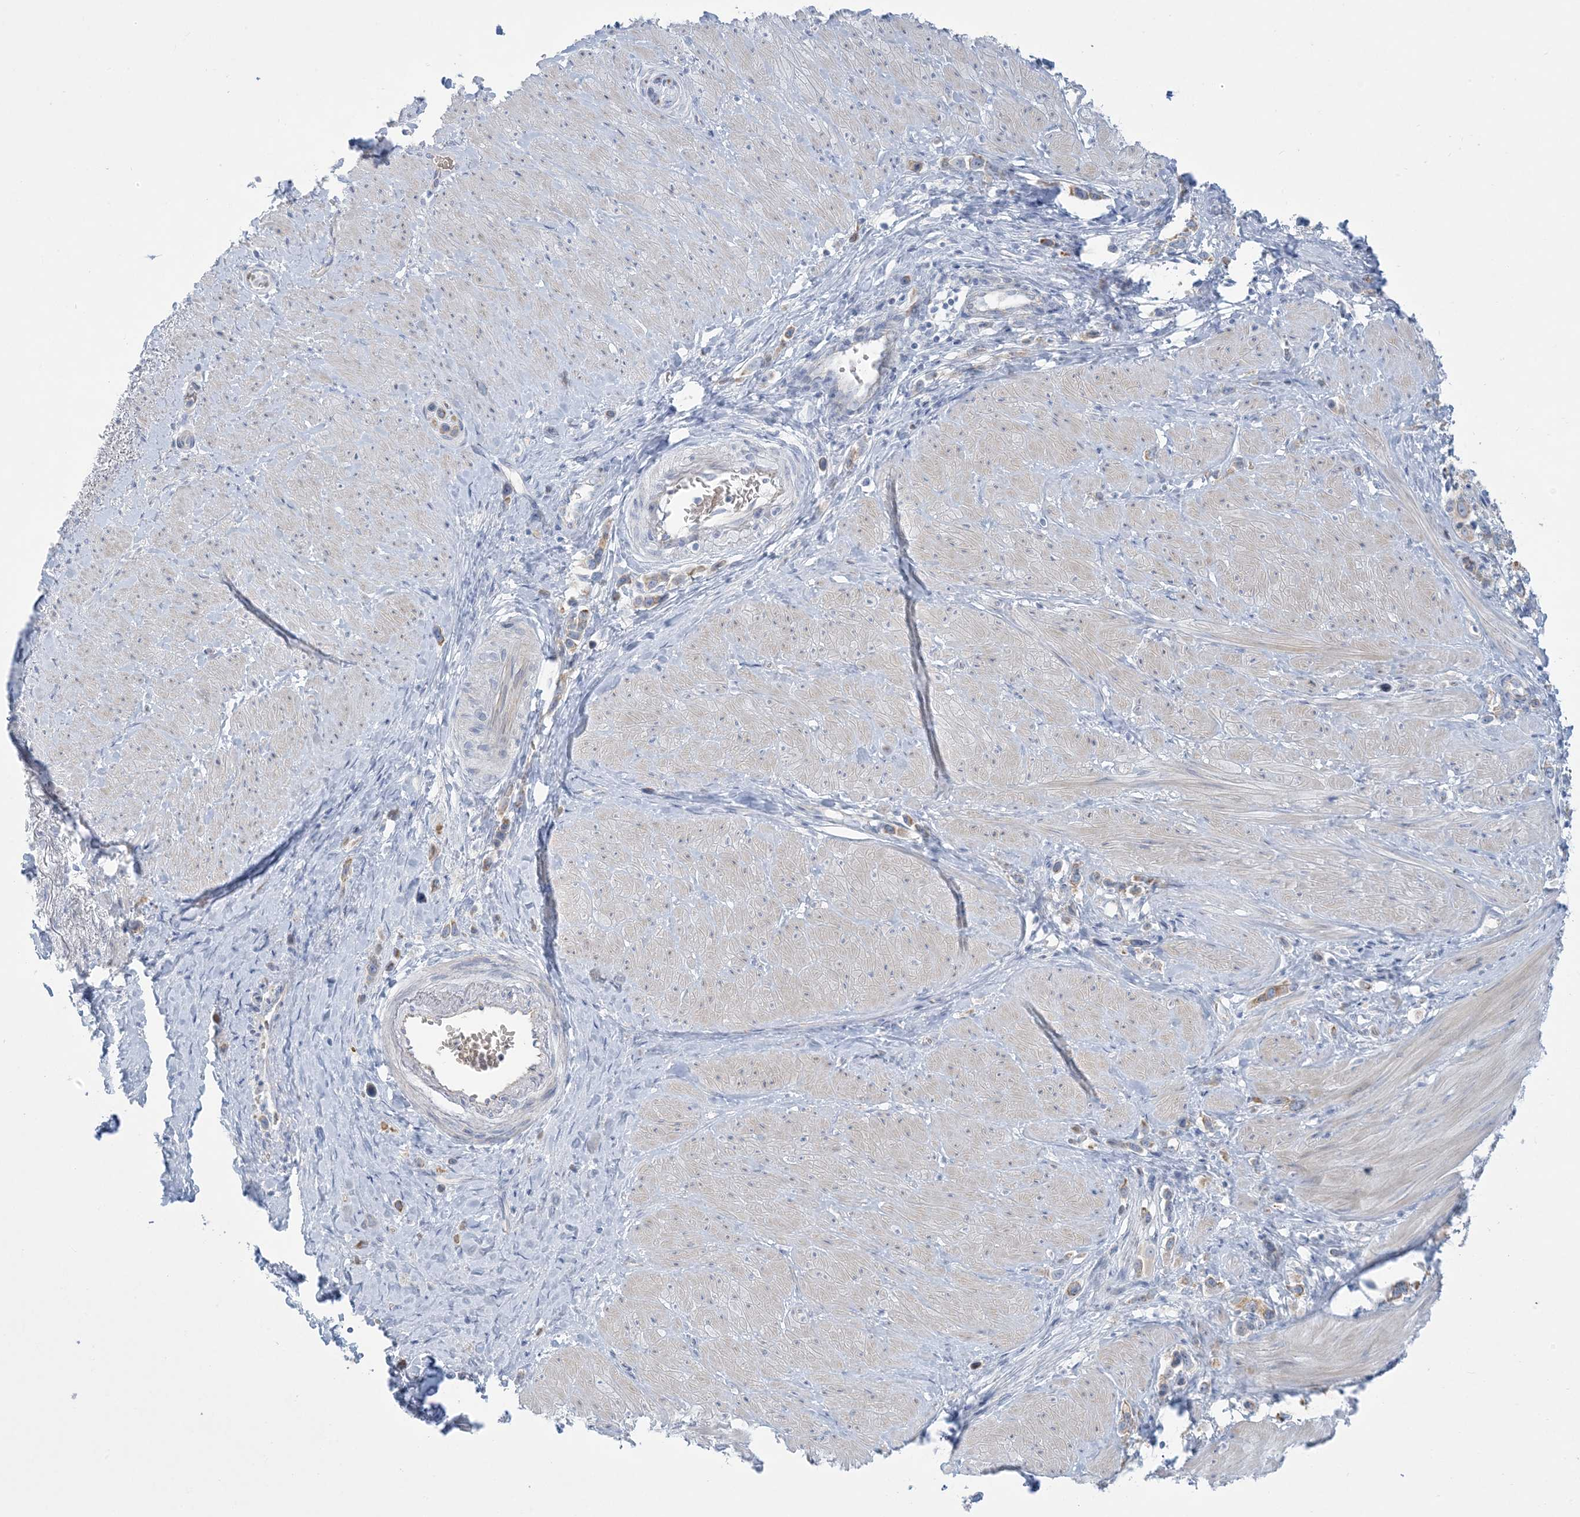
{"staining": {"intensity": "weak", "quantity": "25%-75%", "location": "cytoplasmic/membranous"}, "tissue": "stomach cancer", "cell_type": "Tumor cells", "image_type": "cancer", "snomed": [{"axis": "morphology", "description": "Adenocarcinoma, NOS"}, {"axis": "topography", "description": "Stomach"}], "caption": "Stomach adenocarcinoma stained for a protein demonstrates weak cytoplasmic/membranous positivity in tumor cells. The staining is performed using DAB (3,3'-diaminobenzidine) brown chromogen to label protein expression. The nuclei are counter-stained blue using hematoxylin.", "gene": "XIRP2", "patient": {"sex": "female", "age": 65}}